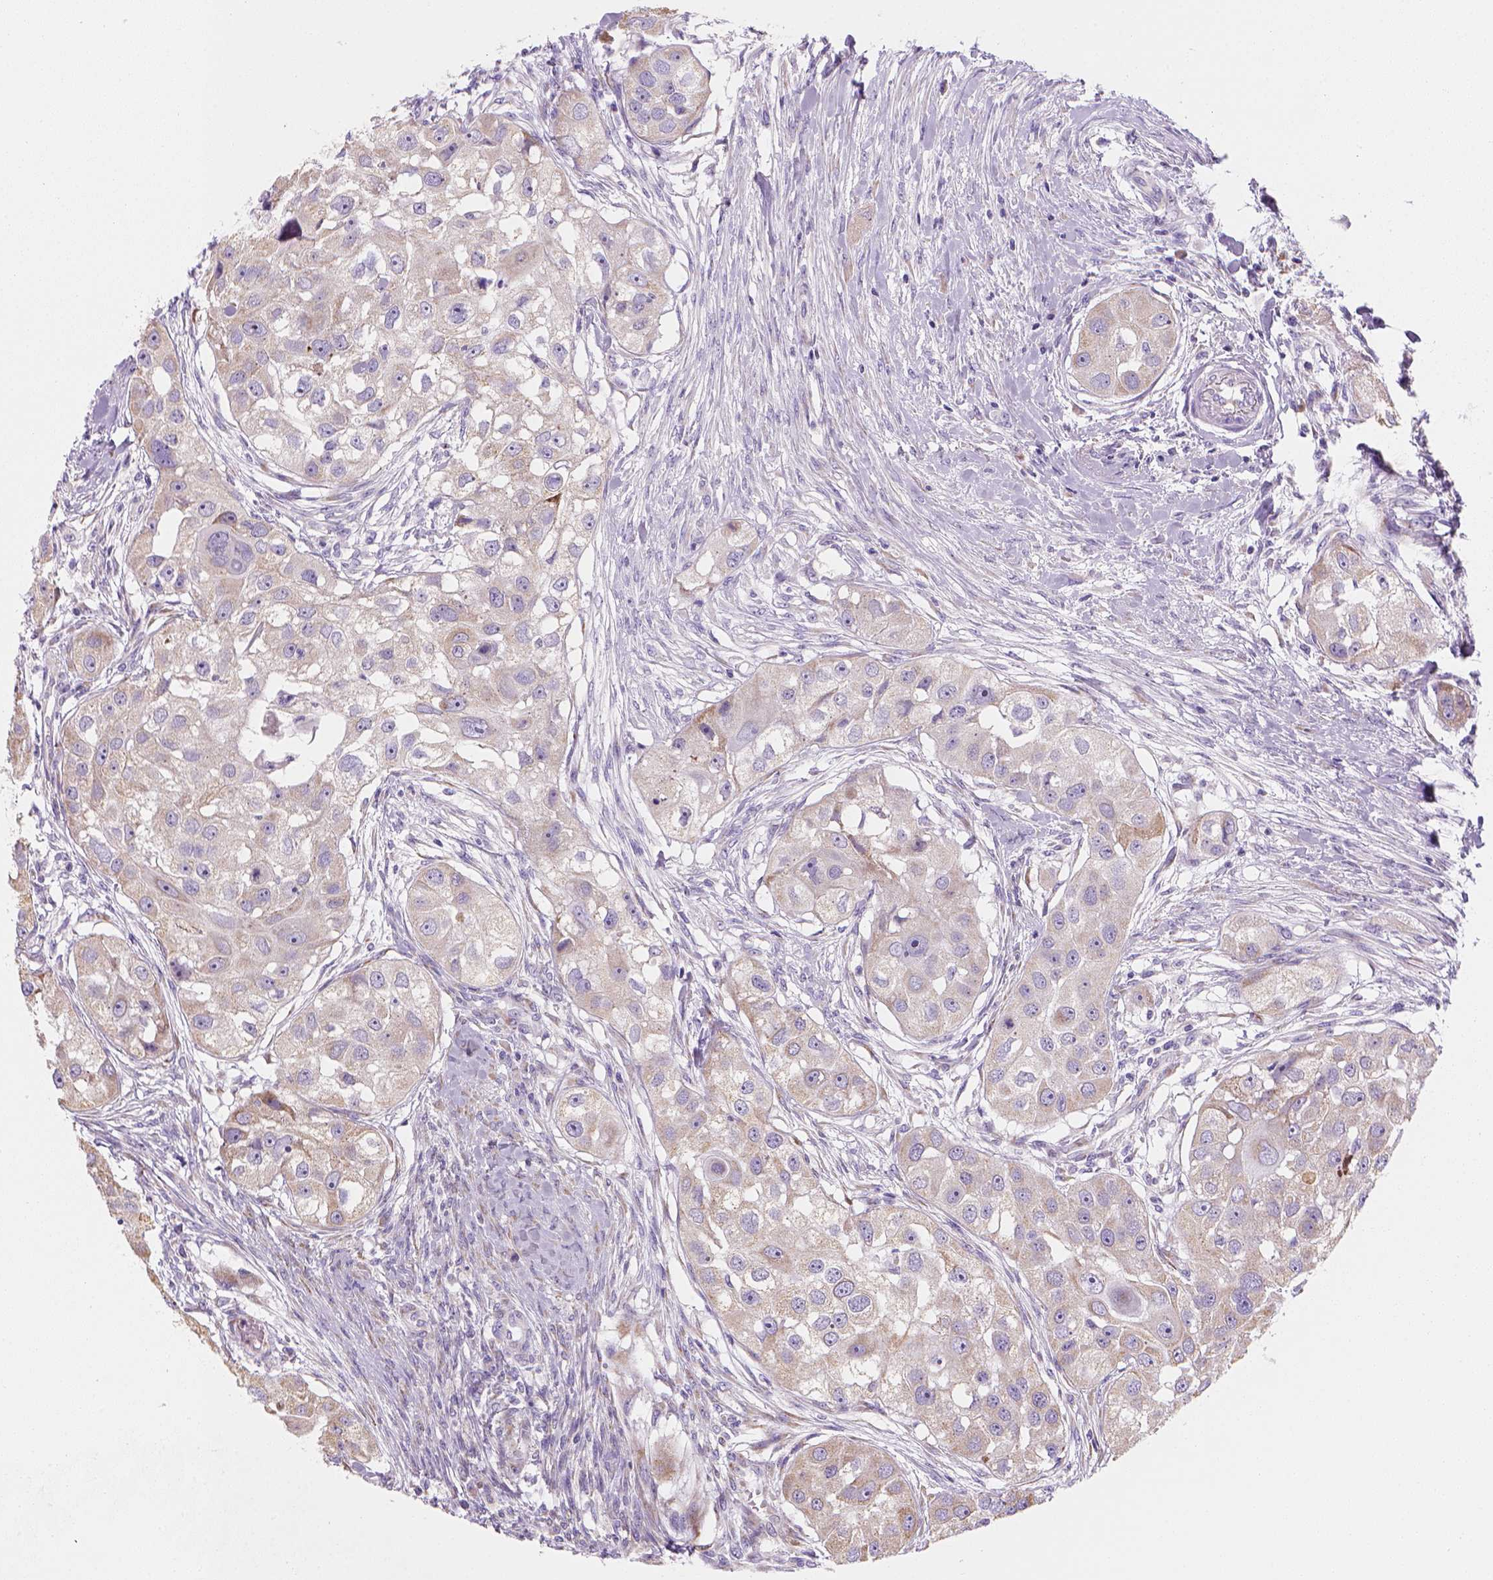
{"staining": {"intensity": "weak", "quantity": "25%-75%", "location": "cytoplasmic/membranous"}, "tissue": "head and neck cancer", "cell_type": "Tumor cells", "image_type": "cancer", "snomed": [{"axis": "morphology", "description": "Squamous cell carcinoma, NOS"}, {"axis": "topography", "description": "Head-Neck"}], "caption": "Human squamous cell carcinoma (head and neck) stained with a protein marker reveals weak staining in tumor cells.", "gene": "CES2", "patient": {"sex": "male", "age": 51}}